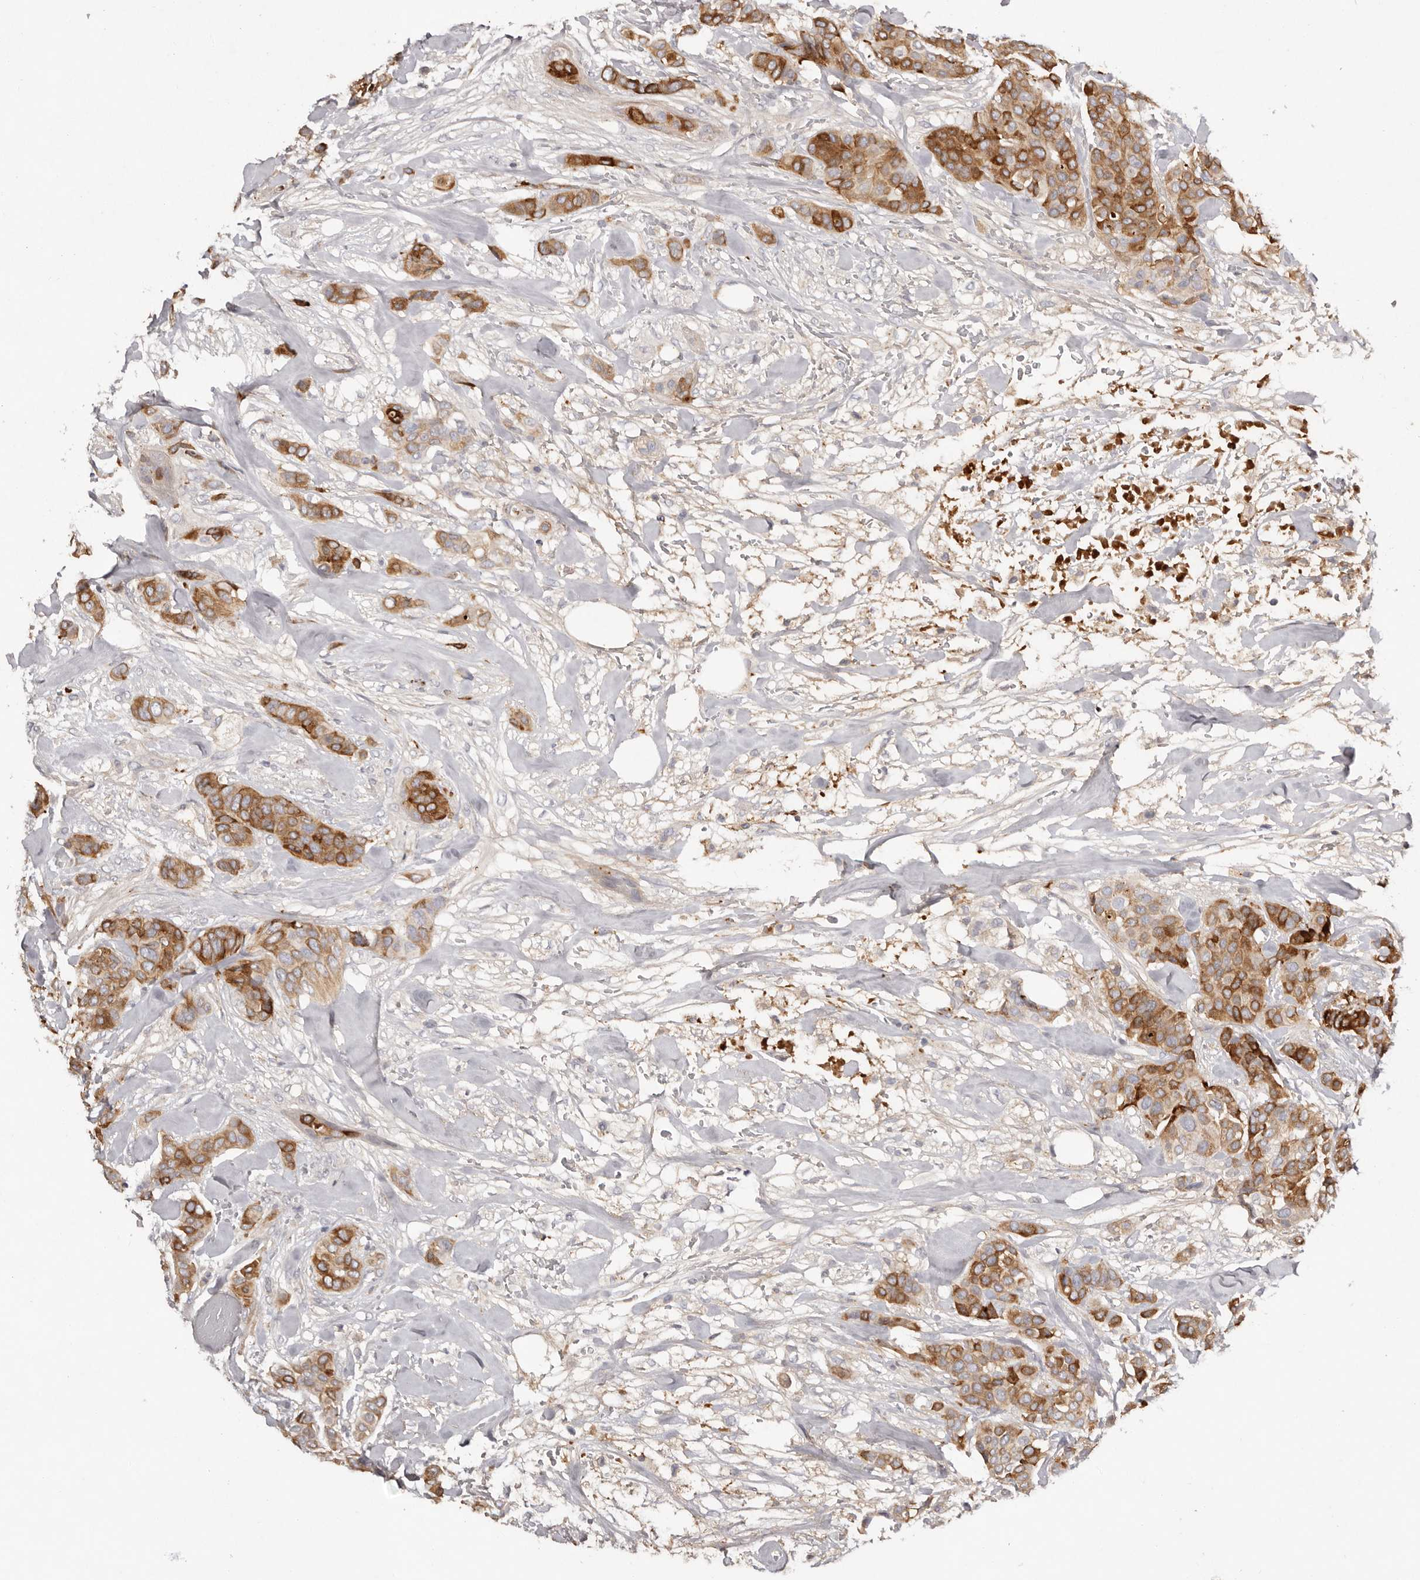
{"staining": {"intensity": "strong", "quantity": "25%-75%", "location": "cytoplasmic/membranous"}, "tissue": "breast cancer", "cell_type": "Tumor cells", "image_type": "cancer", "snomed": [{"axis": "morphology", "description": "Lobular carcinoma"}, {"axis": "topography", "description": "Breast"}], "caption": "This image demonstrates breast lobular carcinoma stained with IHC to label a protein in brown. The cytoplasmic/membranous of tumor cells show strong positivity for the protein. Nuclei are counter-stained blue.", "gene": "SCUBE2", "patient": {"sex": "female", "age": 51}}